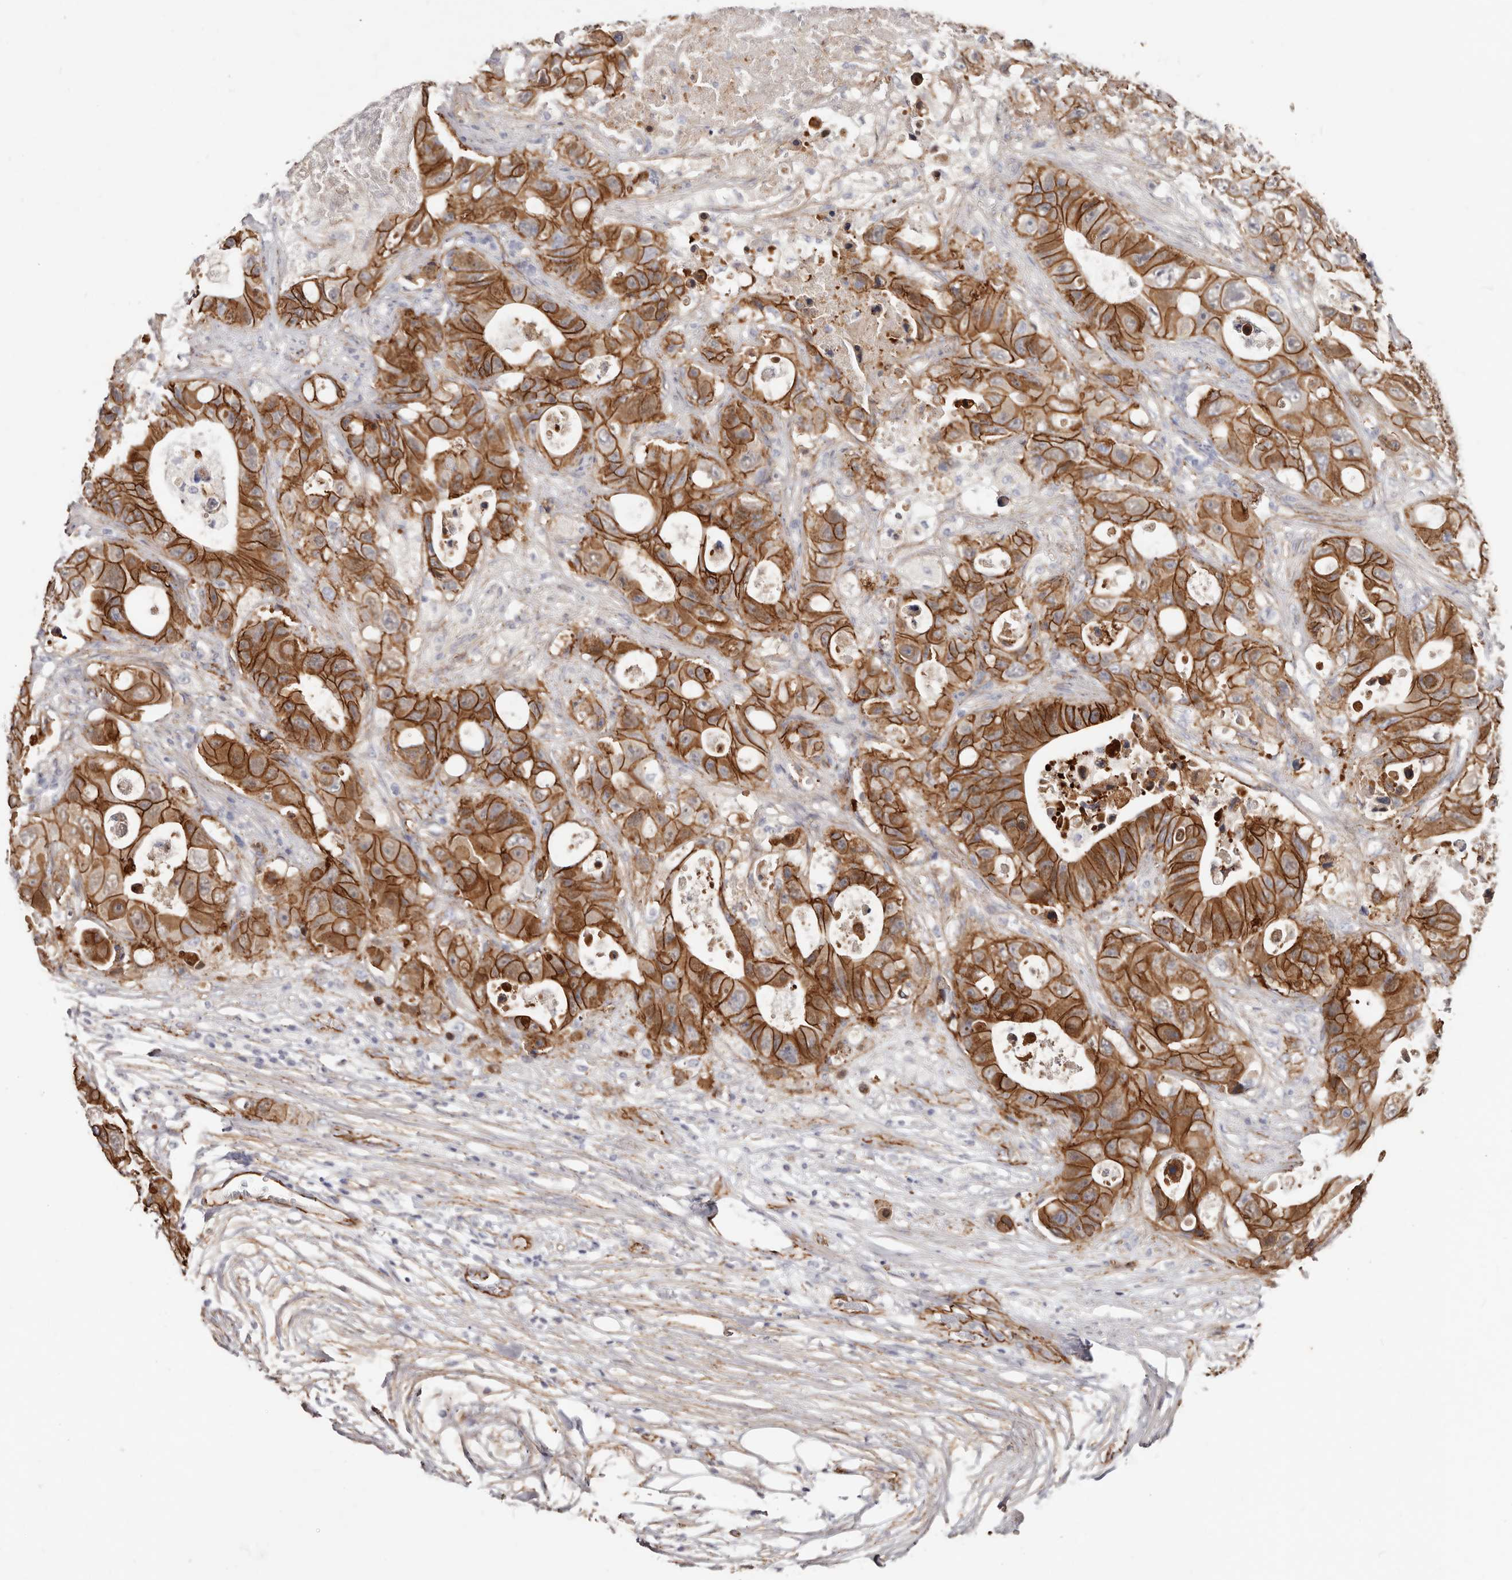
{"staining": {"intensity": "strong", "quantity": ">75%", "location": "cytoplasmic/membranous"}, "tissue": "colorectal cancer", "cell_type": "Tumor cells", "image_type": "cancer", "snomed": [{"axis": "morphology", "description": "Adenocarcinoma, NOS"}, {"axis": "topography", "description": "Colon"}], "caption": "About >75% of tumor cells in colorectal cancer (adenocarcinoma) demonstrate strong cytoplasmic/membranous protein expression as visualized by brown immunohistochemical staining.", "gene": "CTNNB1", "patient": {"sex": "female", "age": 46}}